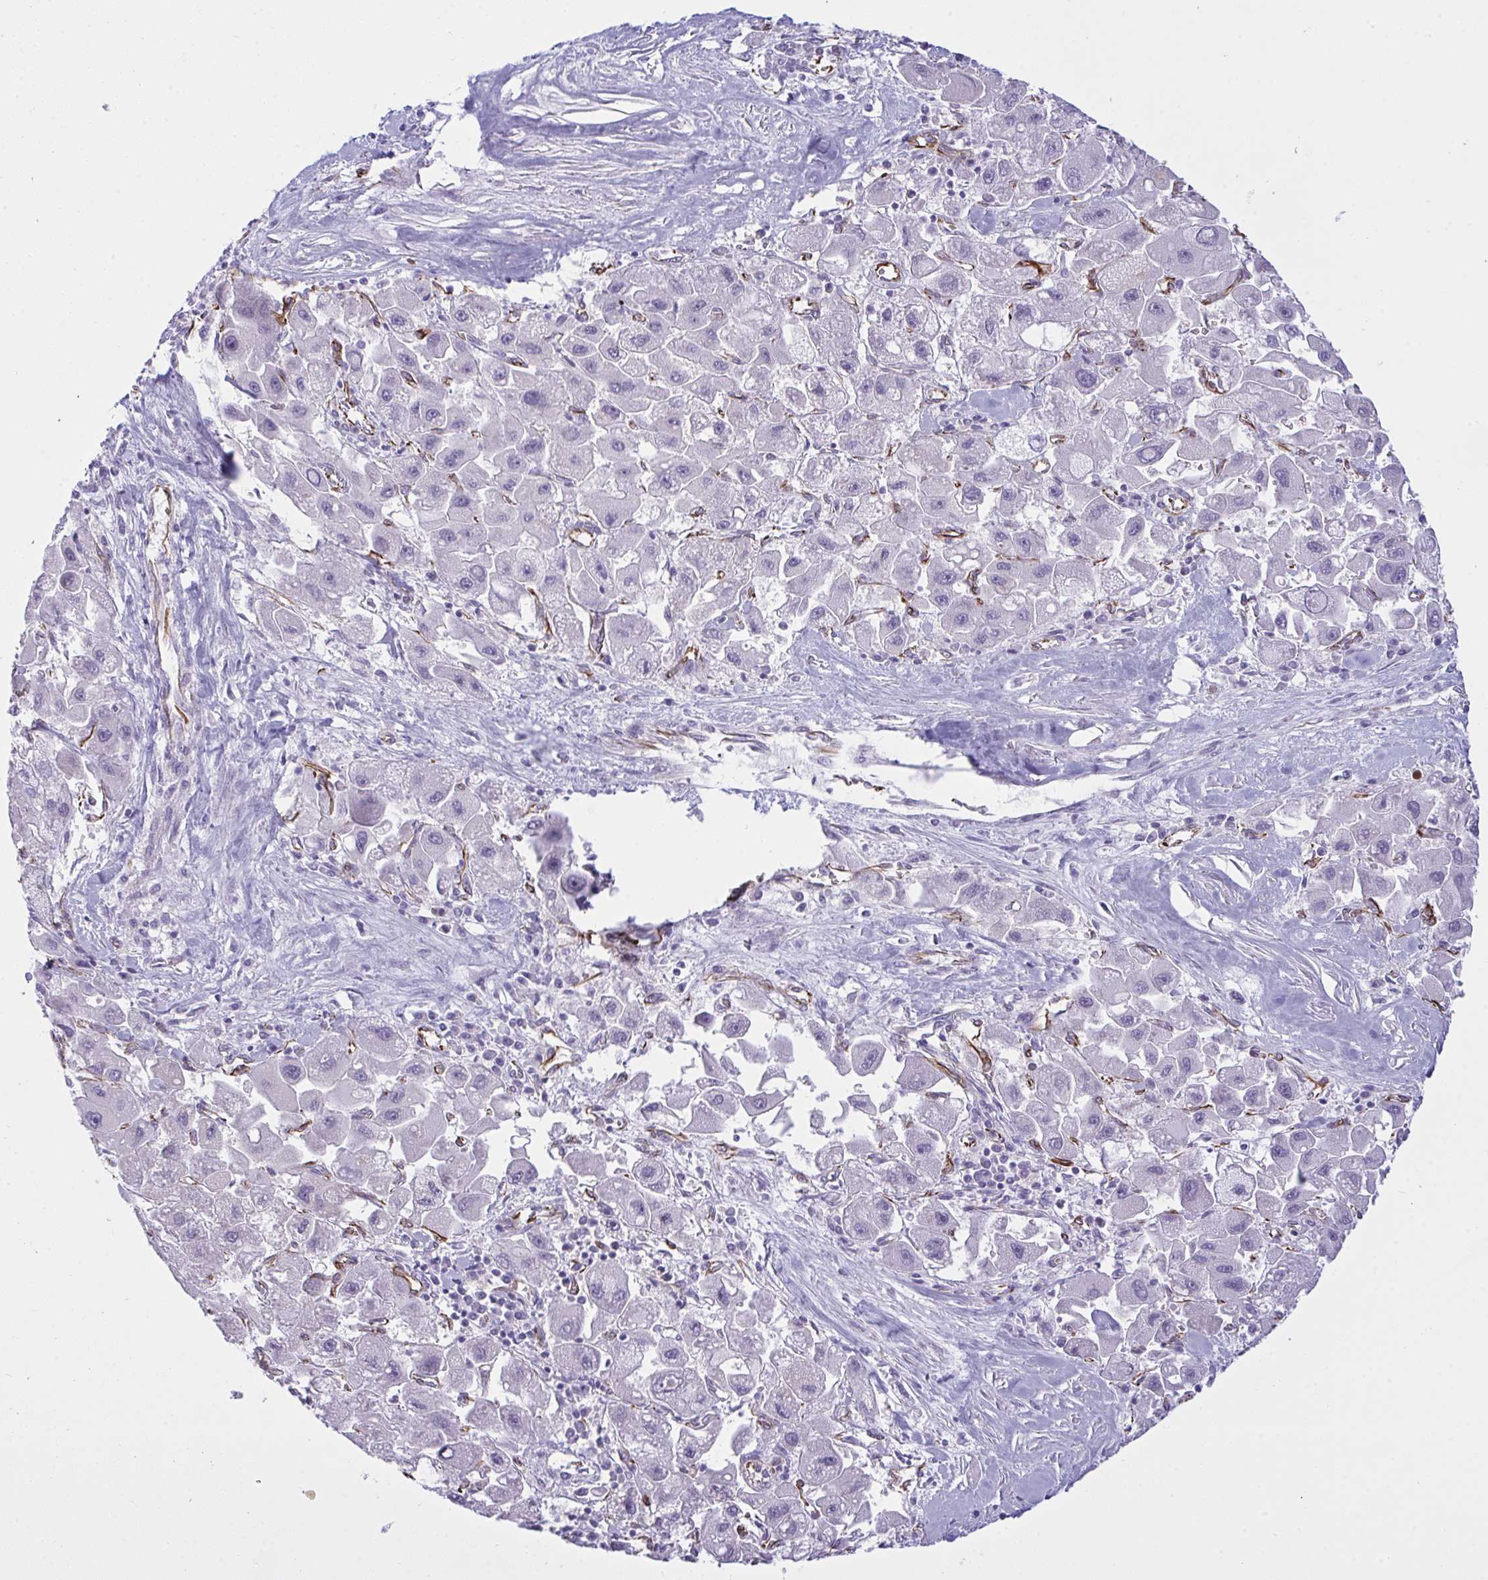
{"staining": {"intensity": "negative", "quantity": "none", "location": "none"}, "tissue": "liver cancer", "cell_type": "Tumor cells", "image_type": "cancer", "snomed": [{"axis": "morphology", "description": "Carcinoma, Hepatocellular, NOS"}, {"axis": "topography", "description": "Liver"}], "caption": "Tumor cells are negative for brown protein staining in hepatocellular carcinoma (liver). (DAB (3,3'-diaminobenzidine) immunohistochemistry (IHC), high magnification).", "gene": "SLC35B1", "patient": {"sex": "male", "age": 24}}